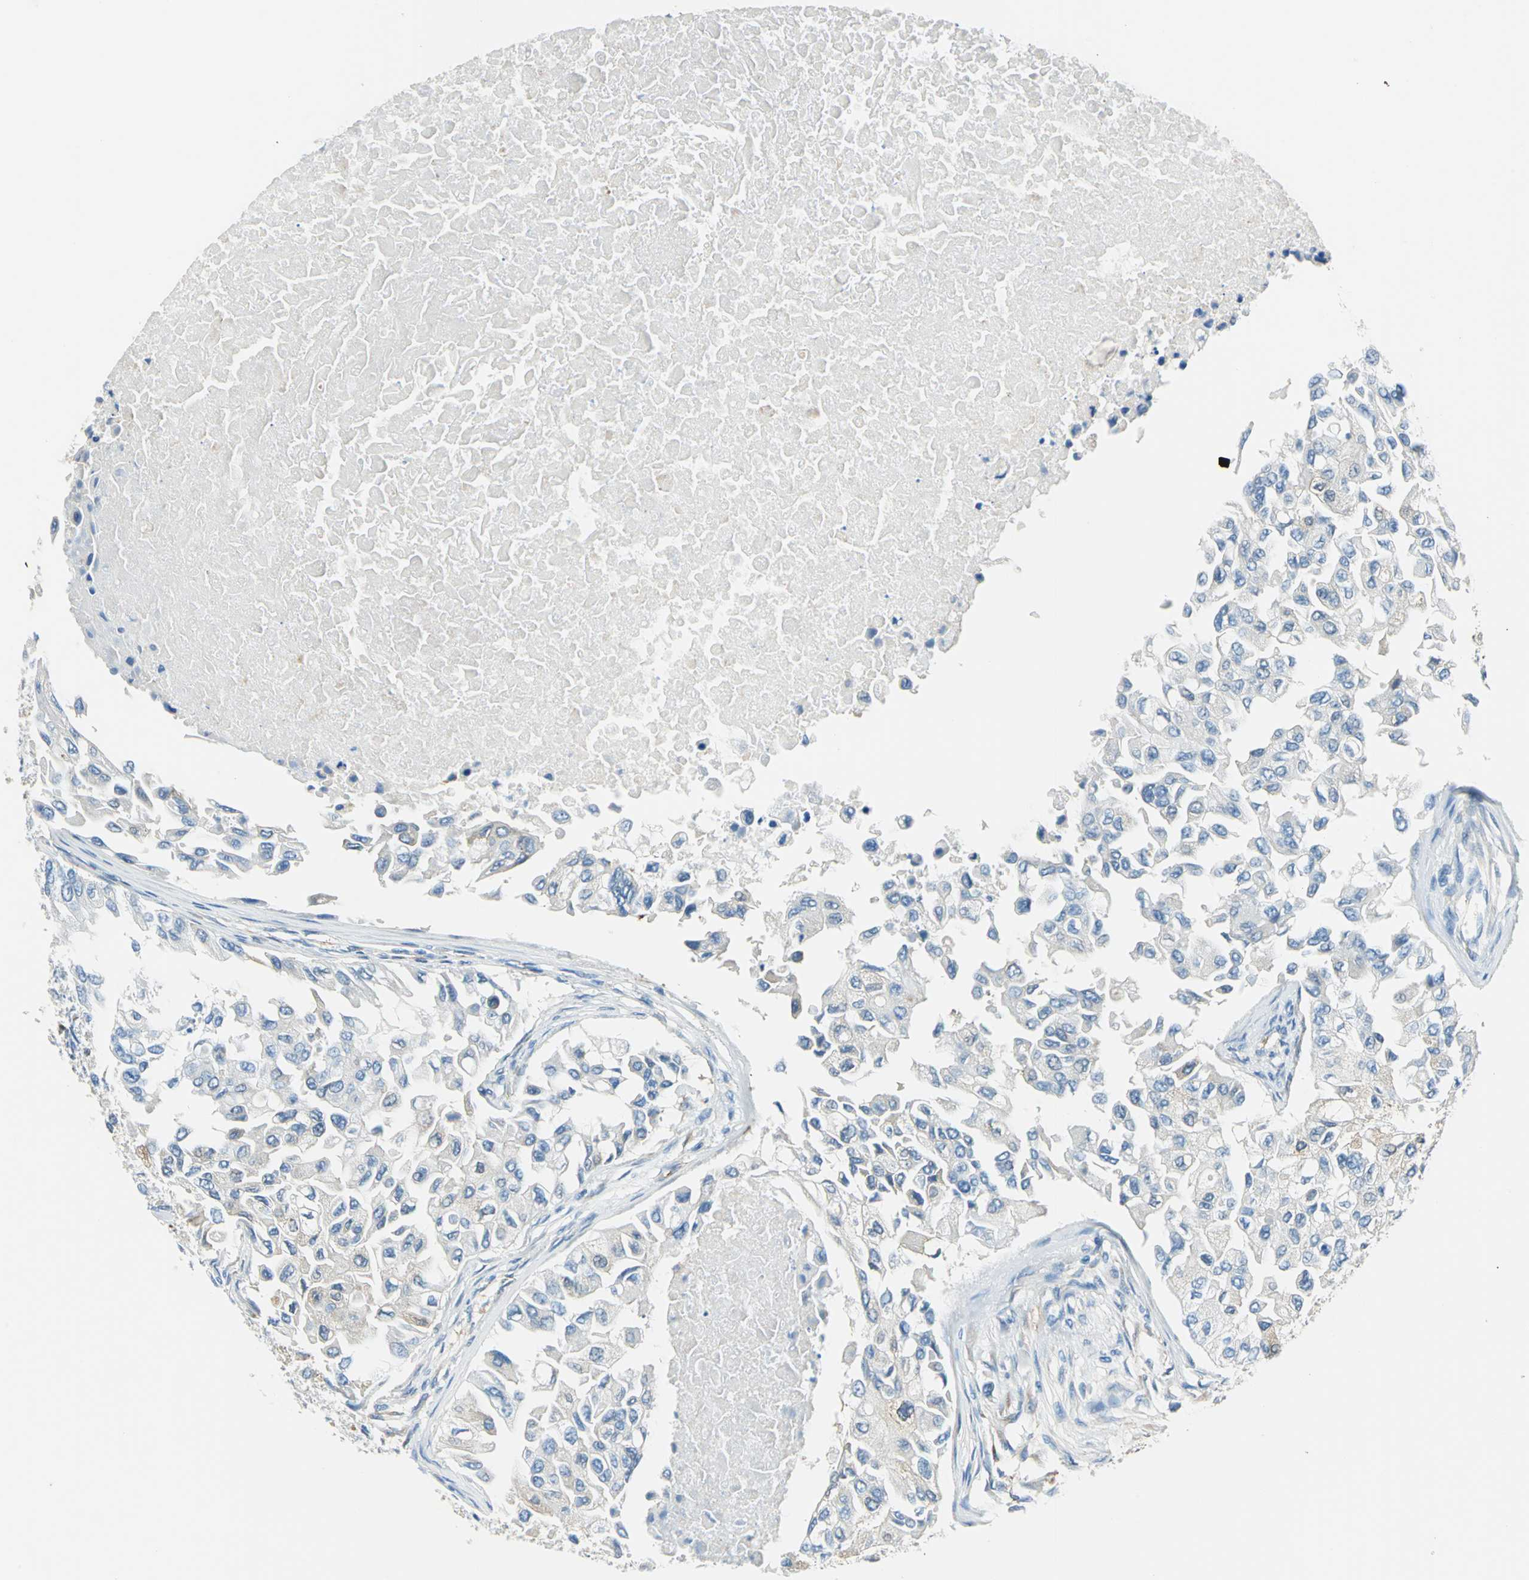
{"staining": {"intensity": "negative", "quantity": "none", "location": "none"}, "tissue": "breast cancer", "cell_type": "Tumor cells", "image_type": "cancer", "snomed": [{"axis": "morphology", "description": "Normal tissue, NOS"}, {"axis": "morphology", "description": "Duct carcinoma"}, {"axis": "topography", "description": "Breast"}], "caption": "This is an immunohistochemistry micrograph of breast cancer (infiltrating ductal carcinoma). There is no staining in tumor cells.", "gene": "AKAP12", "patient": {"sex": "female", "age": 49}}